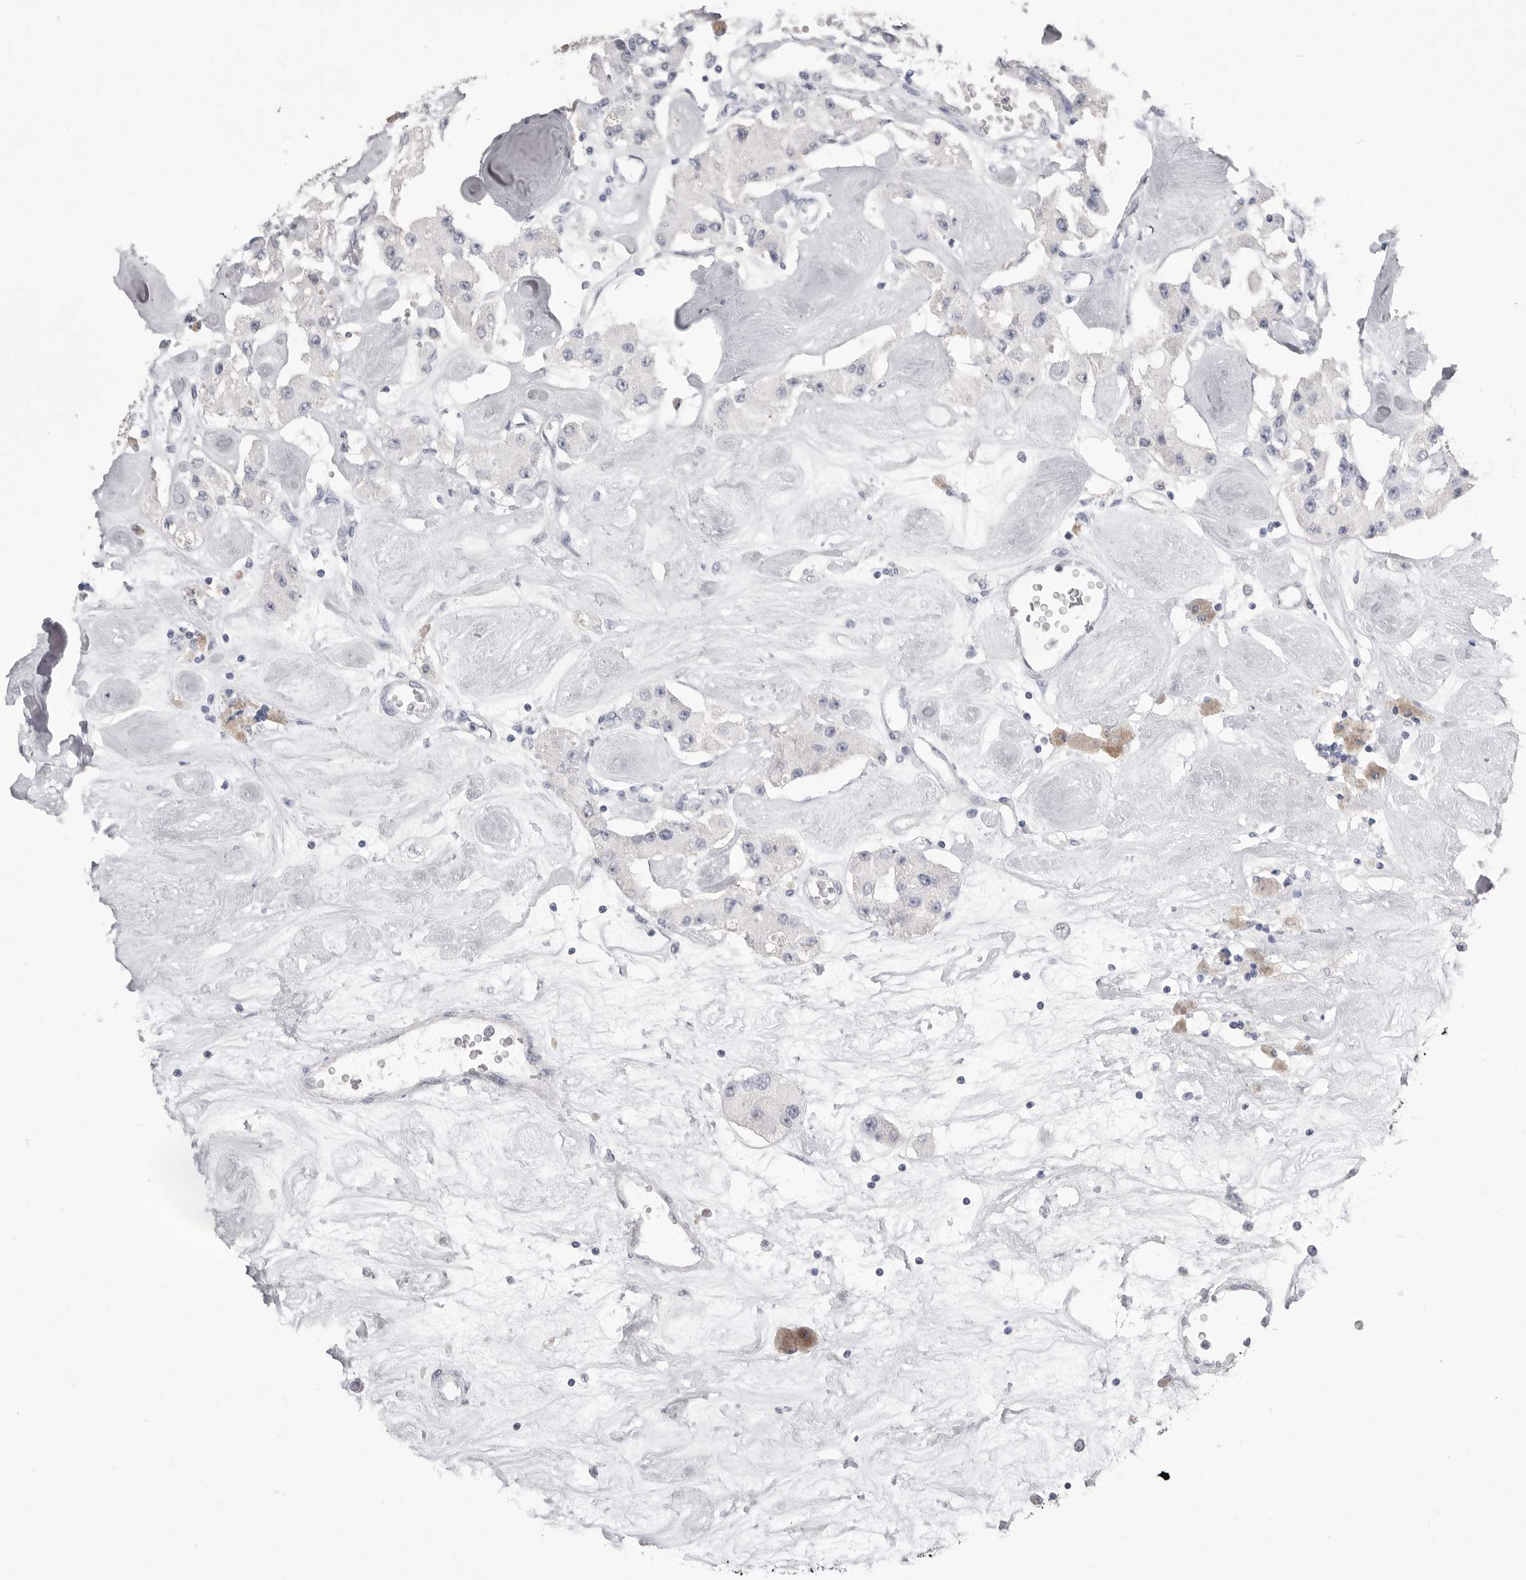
{"staining": {"intensity": "negative", "quantity": "none", "location": "none"}, "tissue": "carcinoid", "cell_type": "Tumor cells", "image_type": "cancer", "snomed": [{"axis": "morphology", "description": "Carcinoid, malignant, NOS"}, {"axis": "topography", "description": "Pancreas"}], "caption": "Tumor cells are negative for protein expression in human malignant carcinoid.", "gene": "CPB1", "patient": {"sex": "male", "age": 41}}